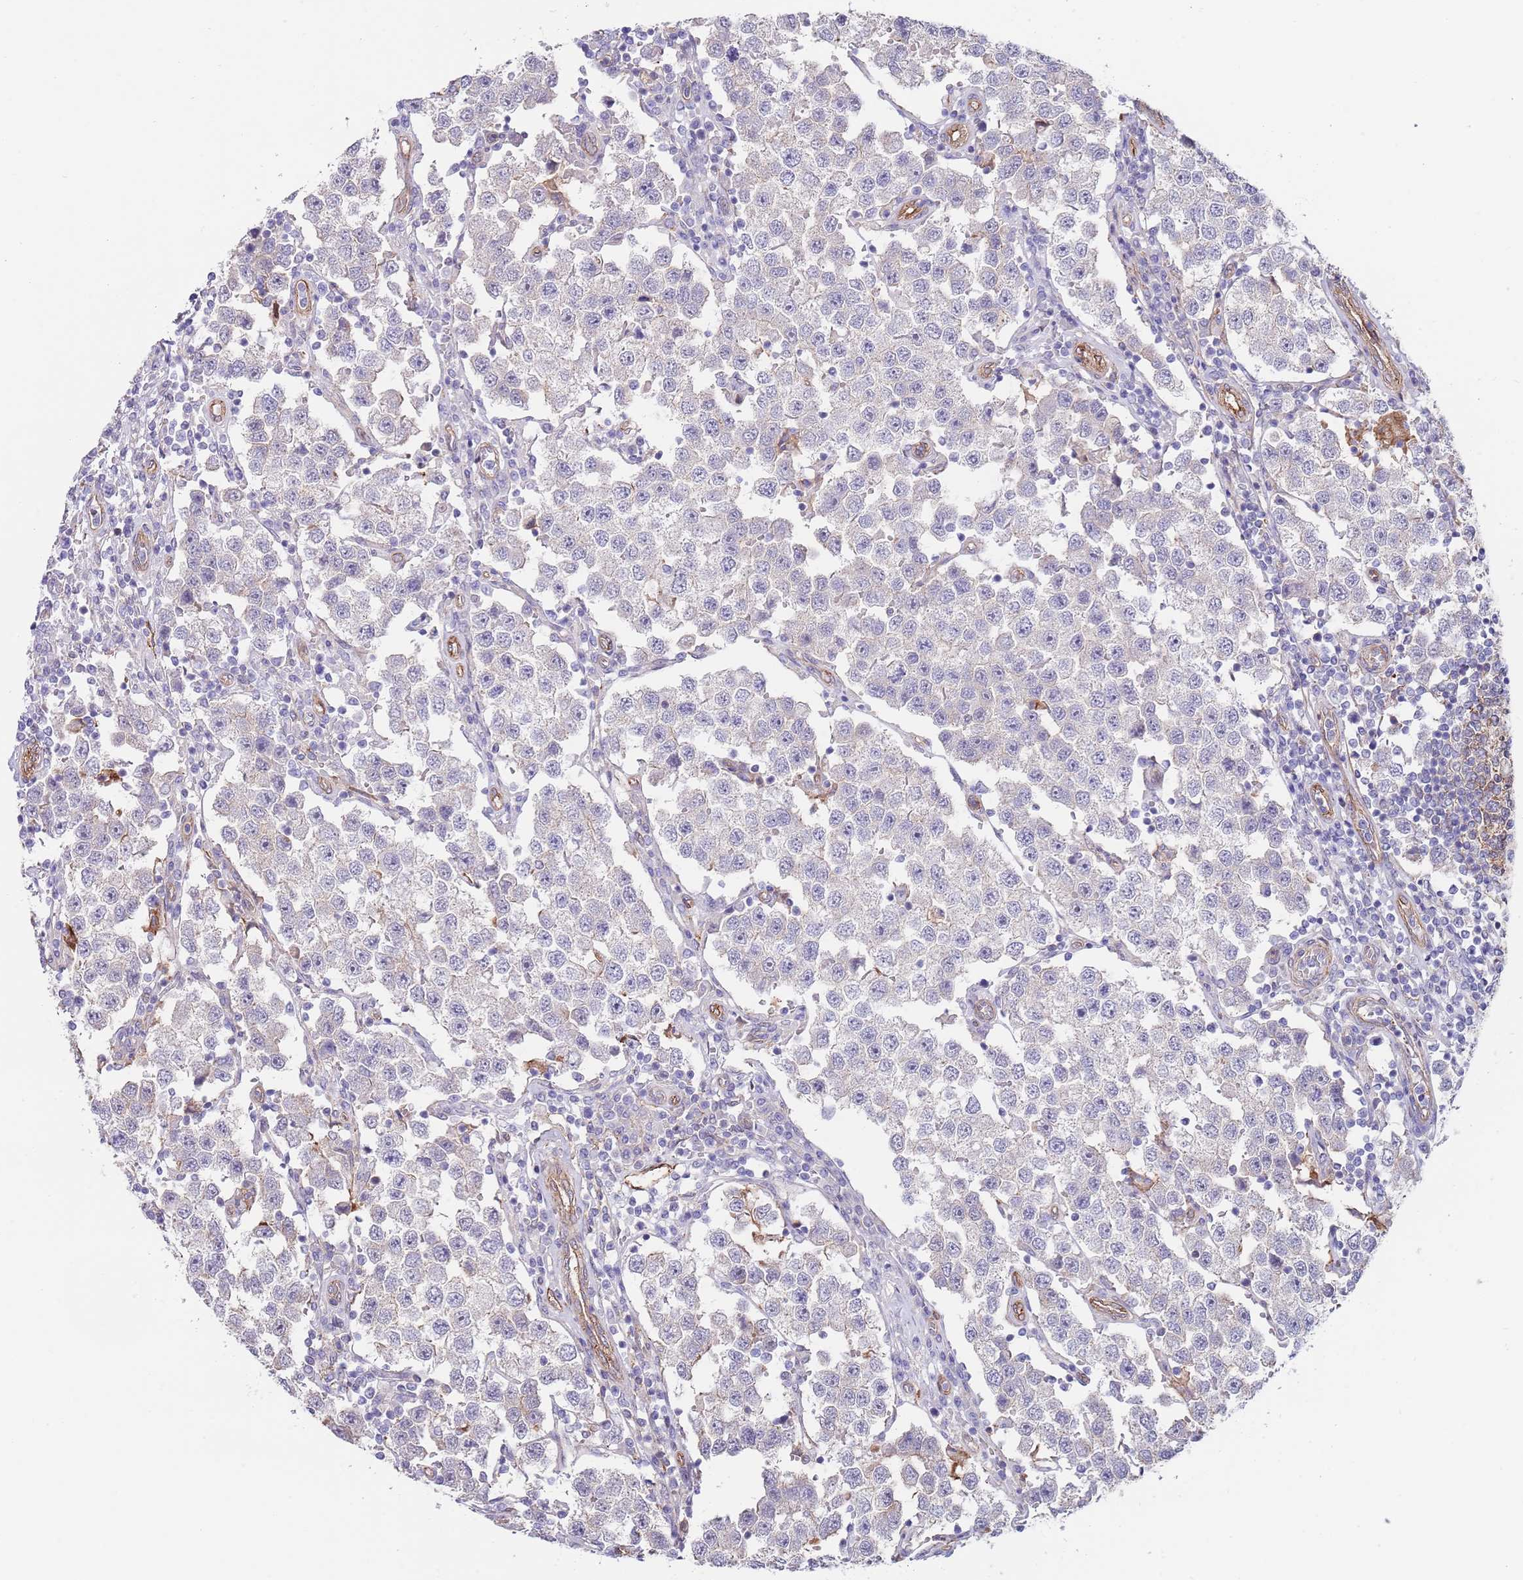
{"staining": {"intensity": "negative", "quantity": "none", "location": "none"}, "tissue": "testis cancer", "cell_type": "Tumor cells", "image_type": "cancer", "snomed": [{"axis": "morphology", "description": "Seminoma, NOS"}, {"axis": "topography", "description": "Testis"}], "caption": "Tumor cells are negative for protein expression in human testis cancer.", "gene": "BPNT1", "patient": {"sex": "male", "age": 37}}